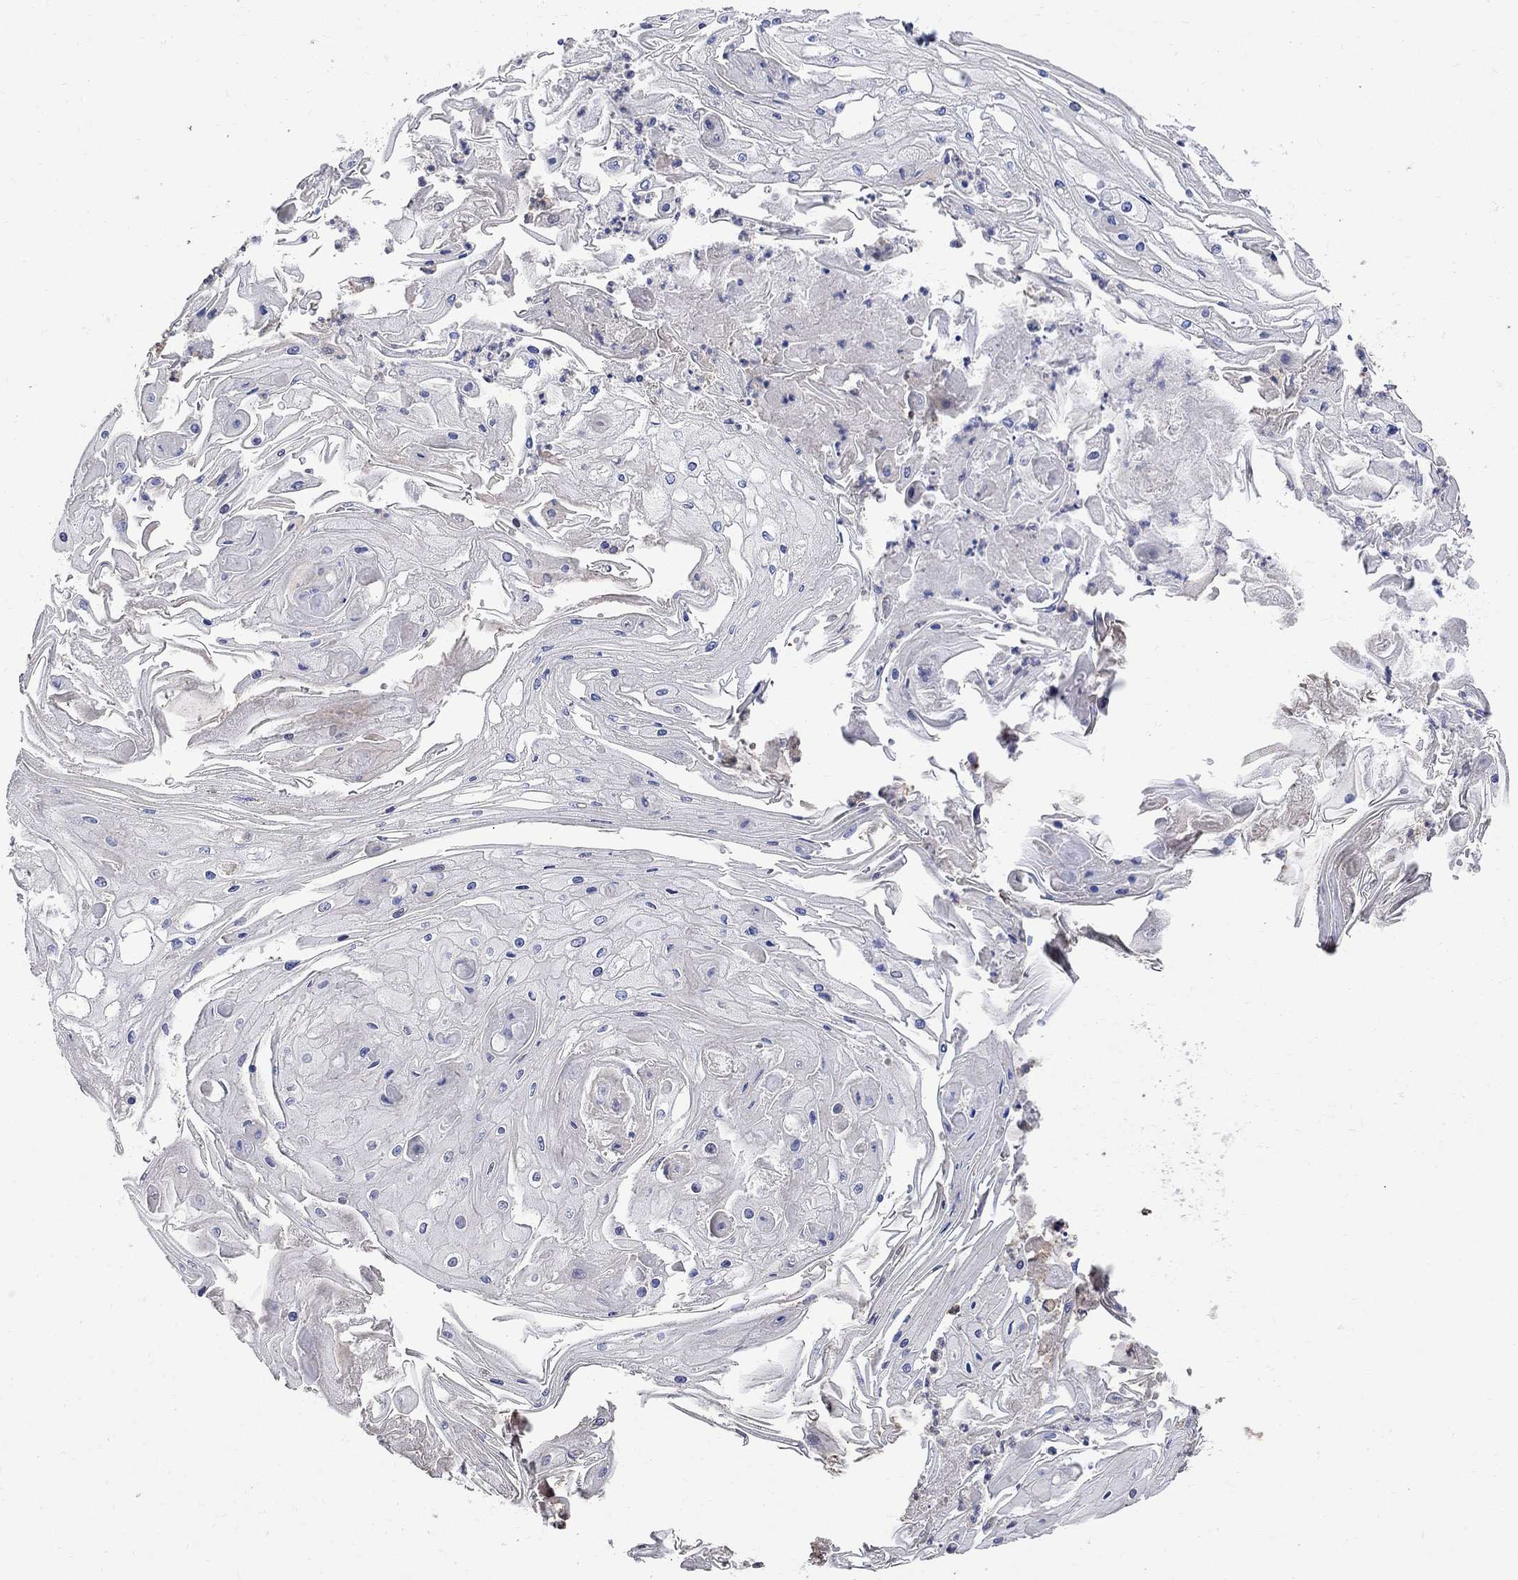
{"staining": {"intensity": "moderate", "quantity": "<25%", "location": "cytoplasmic/membranous"}, "tissue": "skin cancer", "cell_type": "Tumor cells", "image_type": "cancer", "snomed": [{"axis": "morphology", "description": "Squamous cell carcinoma, NOS"}, {"axis": "topography", "description": "Skin"}], "caption": "The micrograph displays staining of squamous cell carcinoma (skin), revealing moderate cytoplasmic/membranous protein expression (brown color) within tumor cells. (Brightfield microscopy of DAB IHC at high magnification).", "gene": "ANKRA2", "patient": {"sex": "male", "age": 70}}